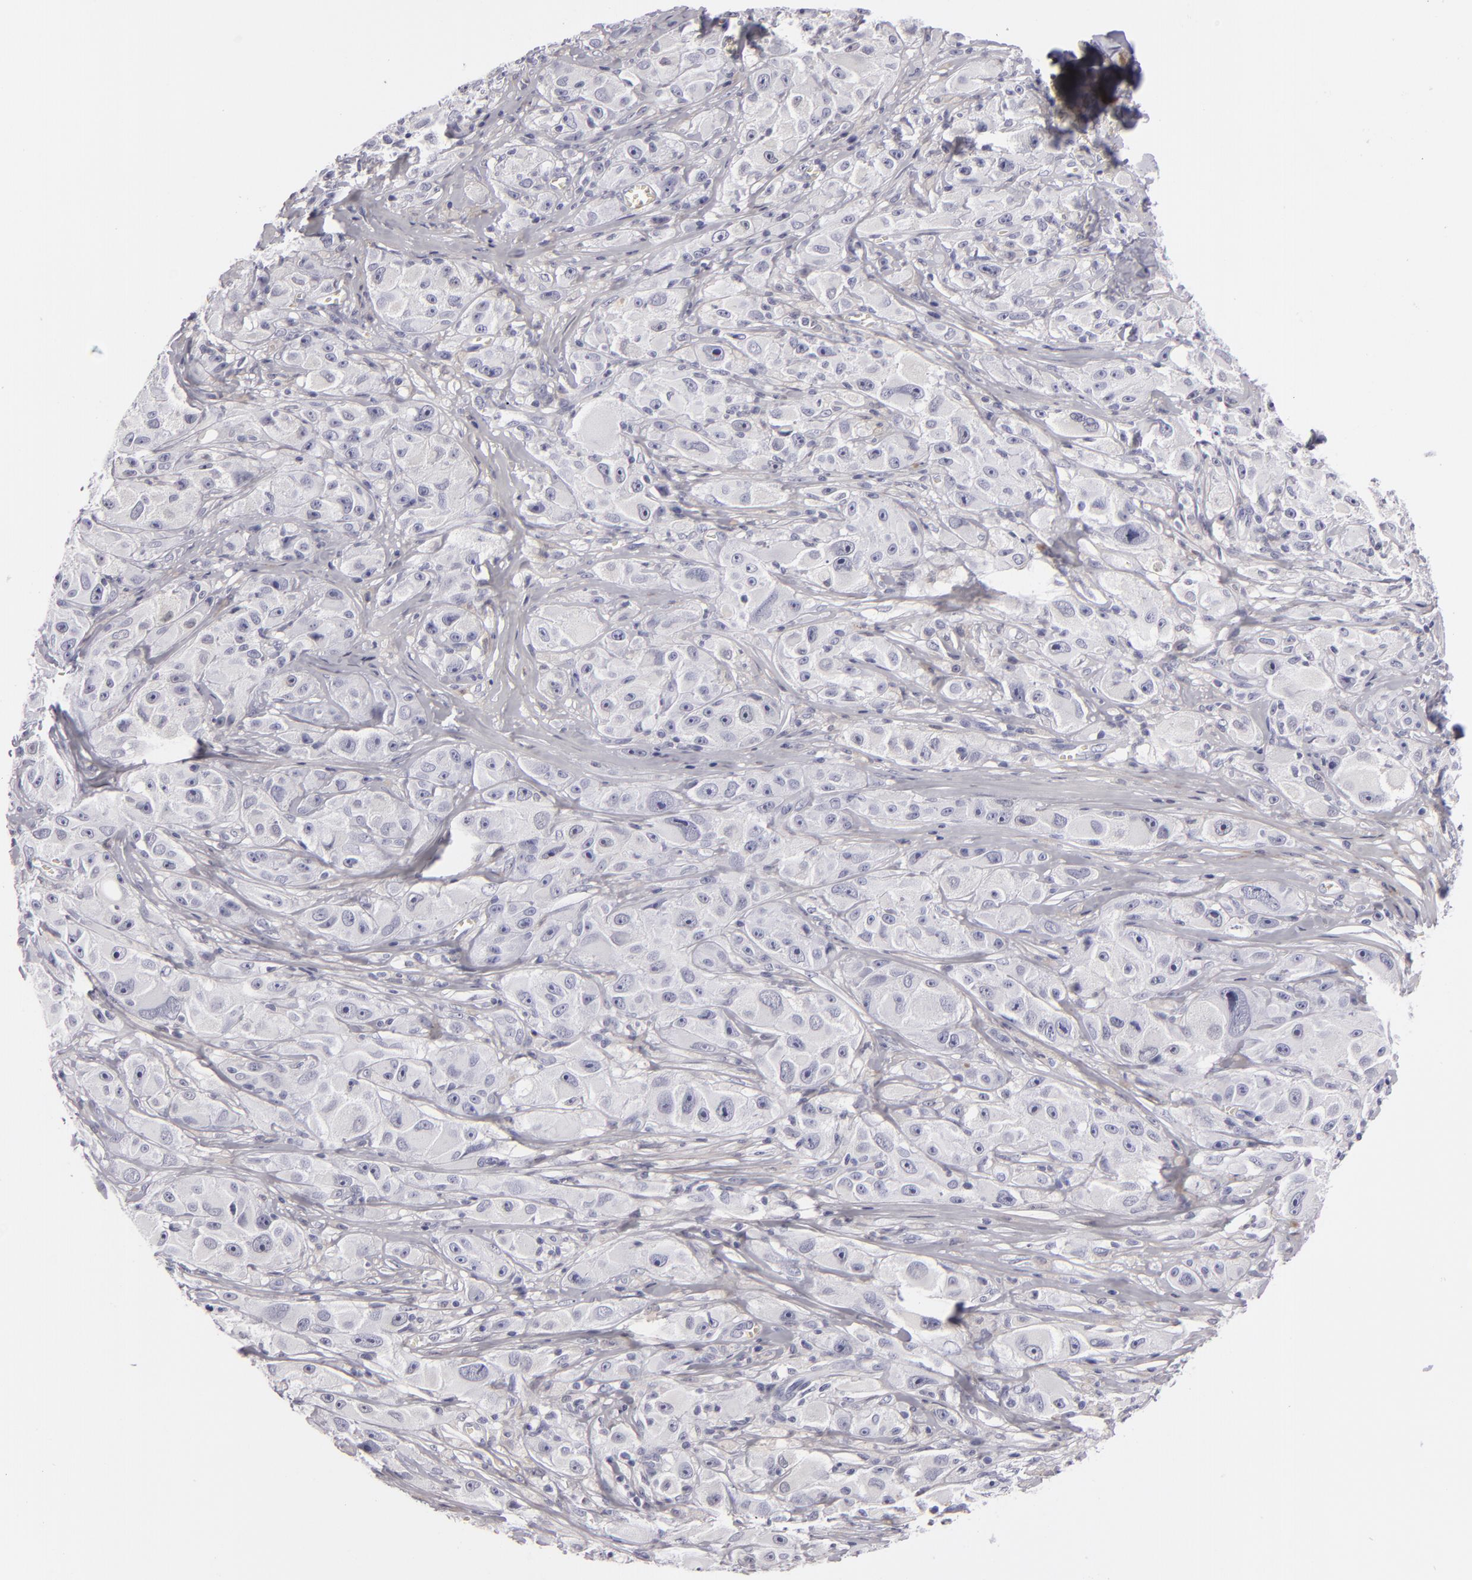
{"staining": {"intensity": "negative", "quantity": "none", "location": "none"}, "tissue": "melanoma", "cell_type": "Tumor cells", "image_type": "cancer", "snomed": [{"axis": "morphology", "description": "Malignant melanoma, NOS"}, {"axis": "topography", "description": "Skin"}], "caption": "There is no significant staining in tumor cells of malignant melanoma.", "gene": "F13A1", "patient": {"sex": "male", "age": 56}}